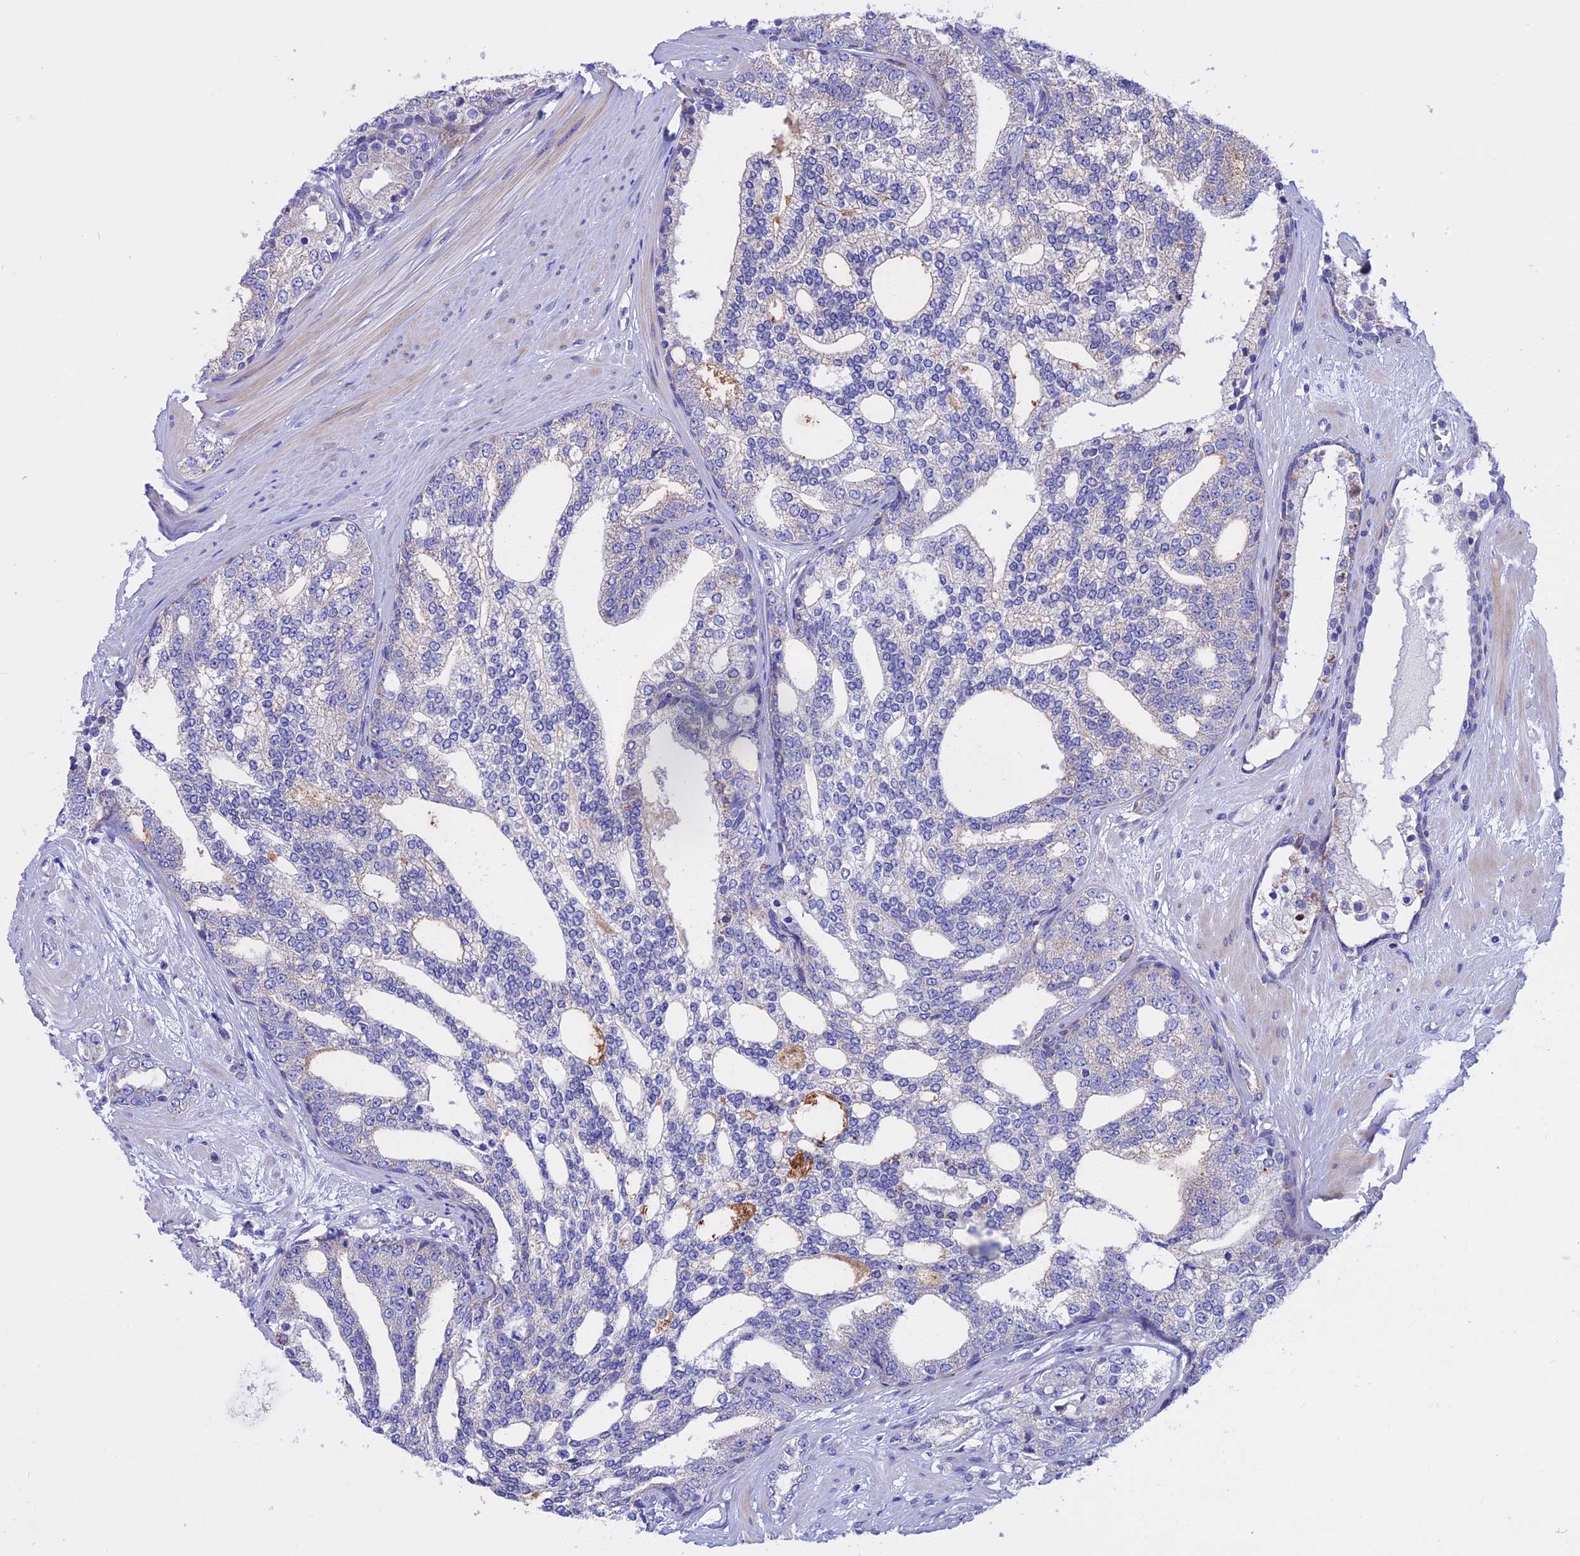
{"staining": {"intensity": "negative", "quantity": "none", "location": "none"}, "tissue": "prostate cancer", "cell_type": "Tumor cells", "image_type": "cancer", "snomed": [{"axis": "morphology", "description": "Adenocarcinoma, High grade"}, {"axis": "topography", "description": "Prostate"}], "caption": "The immunohistochemistry (IHC) image has no significant positivity in tumor cells of adenocarcinoma (high-grade) (prostate) tissue.", "gene": "TMEM138", "patient": {"sex": "male", "age": 64}}